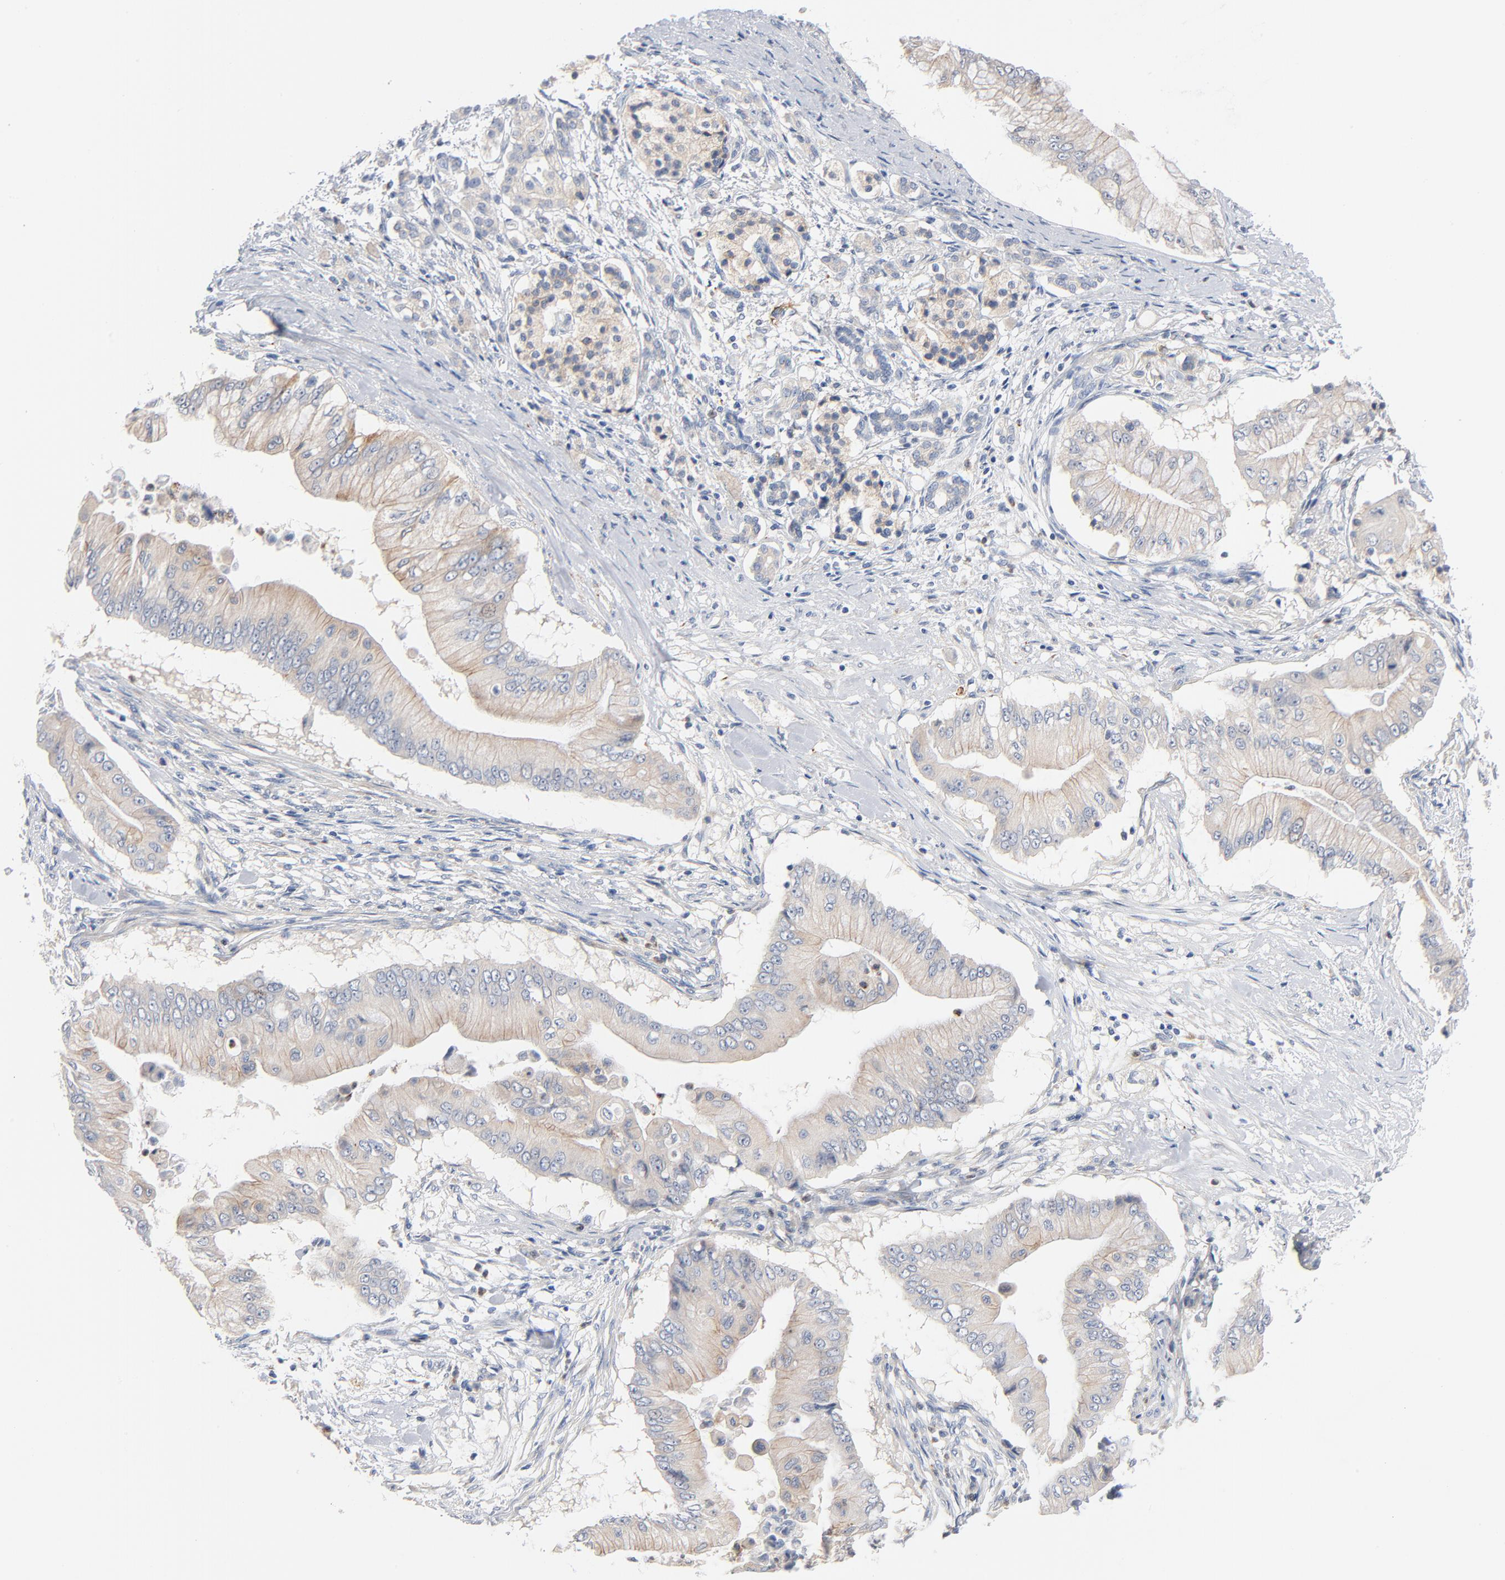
{"staining": {"intensity": "negative", "quantity": "none", "location": "none"}, "tissue": "pancreatic cancer", "cell_type": "Tumor cells", "image_type": "cancer", "snomed": [{"axis": "morphology", "description": "Adenocarcinoma, NOS"}, {"axis": "topography", "description": "Pancreas"}], "caption": "Tumor cells show no significant expression in pancreatic cancer. (Brightfield microscopy of DAB (3,3'-diaminobenzidine) immunohistochemistry (IHC) at high magnification).", "gene": "IFT43", "patient": {"sex": "male", "age": 62}}